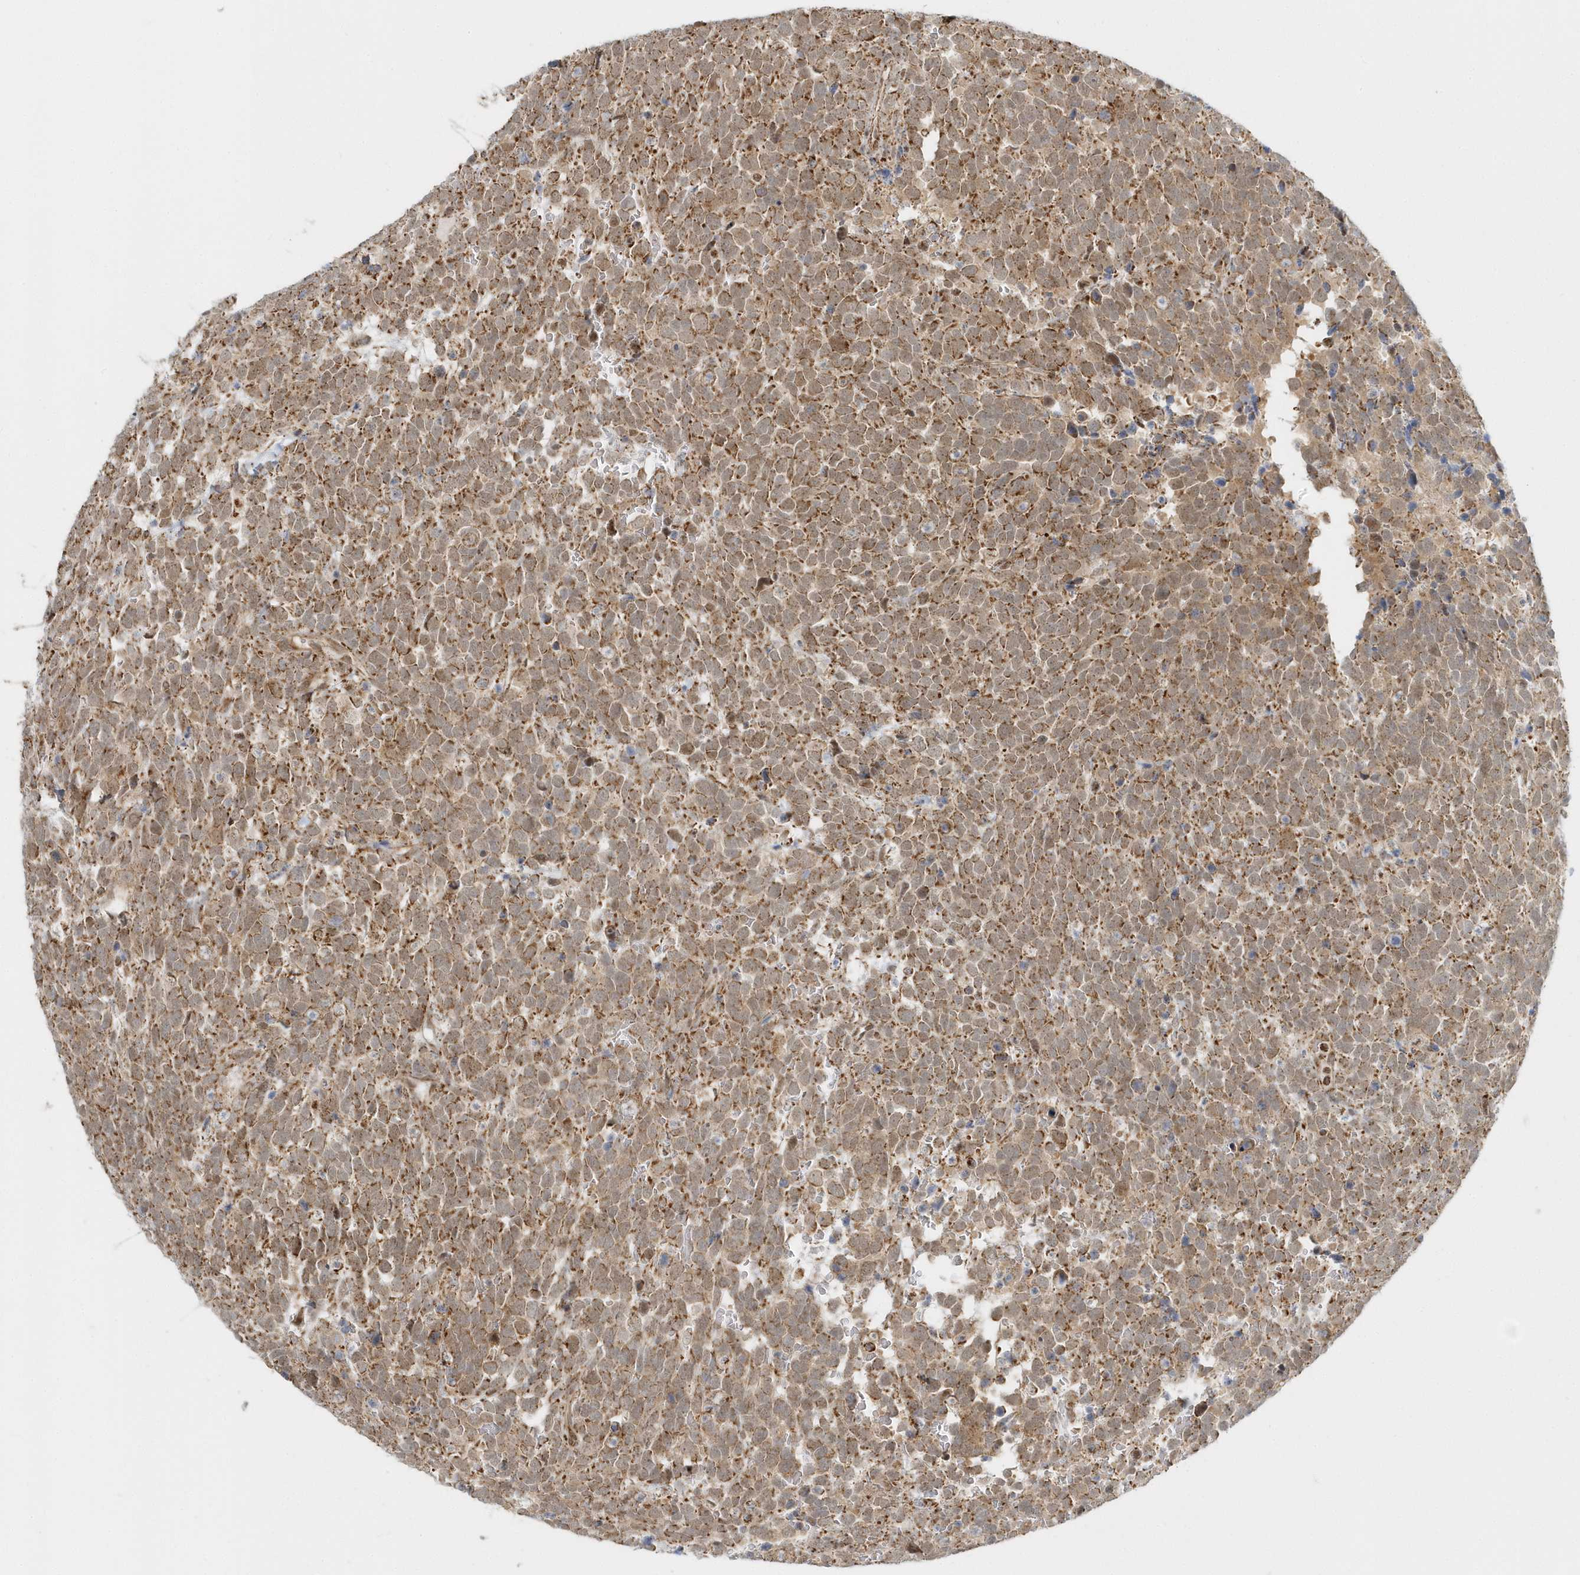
{"staining": {"intensity": "moderate", "quantity": ">75%", "location": "cytoplasmic/membranous,nuclear"}, "tissue": "urothelial cancer", "cell_type": "Tumor cells", "image_type": "cancer", "snomed": [{"axis": "morphology", "description": "Urothelial carcinoma, High grade"}, {"axis": "topography", "description": "Urinary bladder"}], "caption": "Urothelial carcinoma (high-grade) stained for a protein shows moderate cytoplasmic/membranous and nuclear positivity in tumor cells. (brown staining indicates protein expression, while blue staining denotes nuclei).", "gene": "PSMD6", "patient": {"sex": "female", "age": 82}}